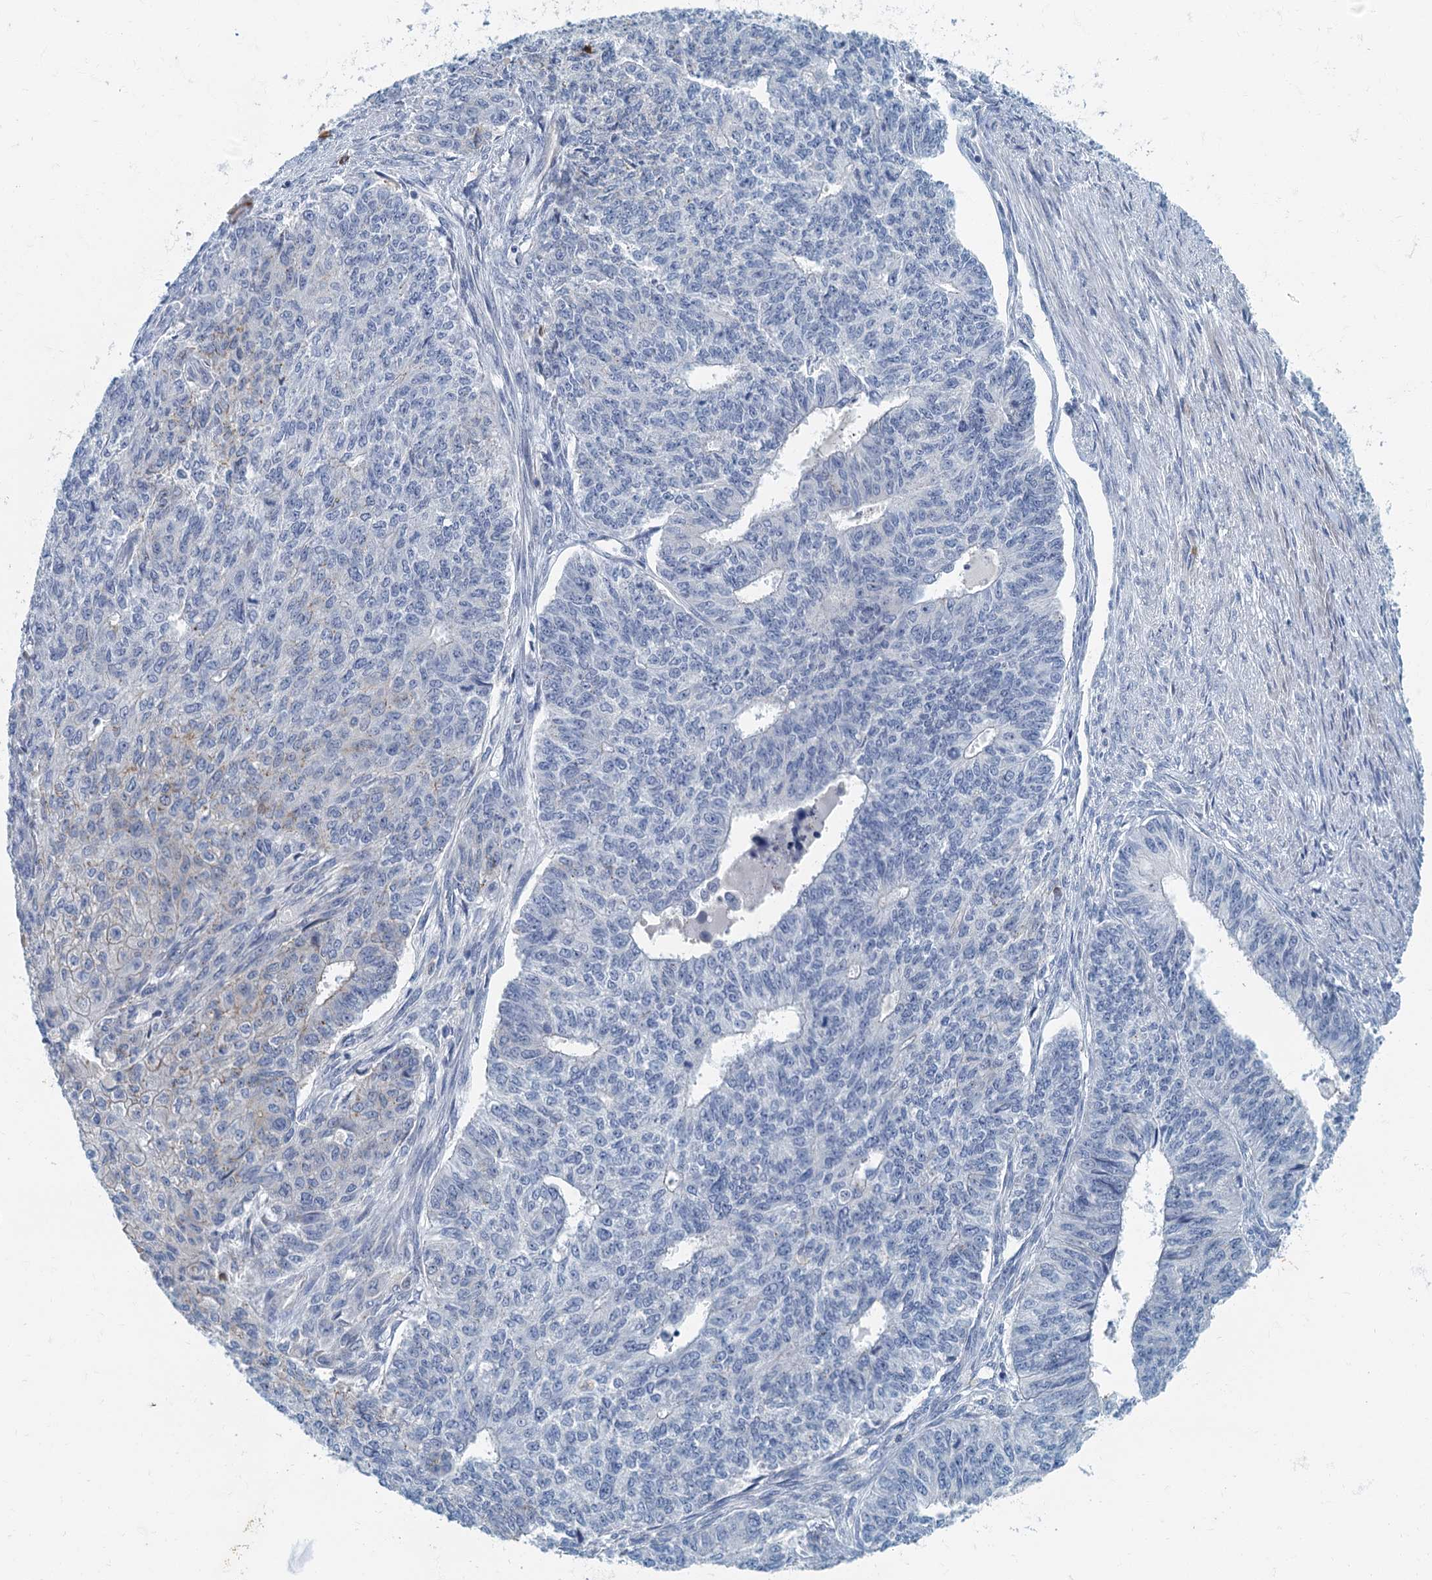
{"staining": {"intensity": "negative", "quantity": "none", "location": "none"}, "tissue": "endometrial cancer", "cell_type": "Tumor cells", "image_type": "cancer", "snomed": [{"axis": "morphology", "description": "Adenocarcinoma, NOS"}, {"axis": "topography", "description": "Endometrium"}], "caption": "Tumor cells show no significant expression in adenocarcinoma (endometrial).", "gene": "ANKDD1A", "patient": {"sex": "female", "age": 32}}